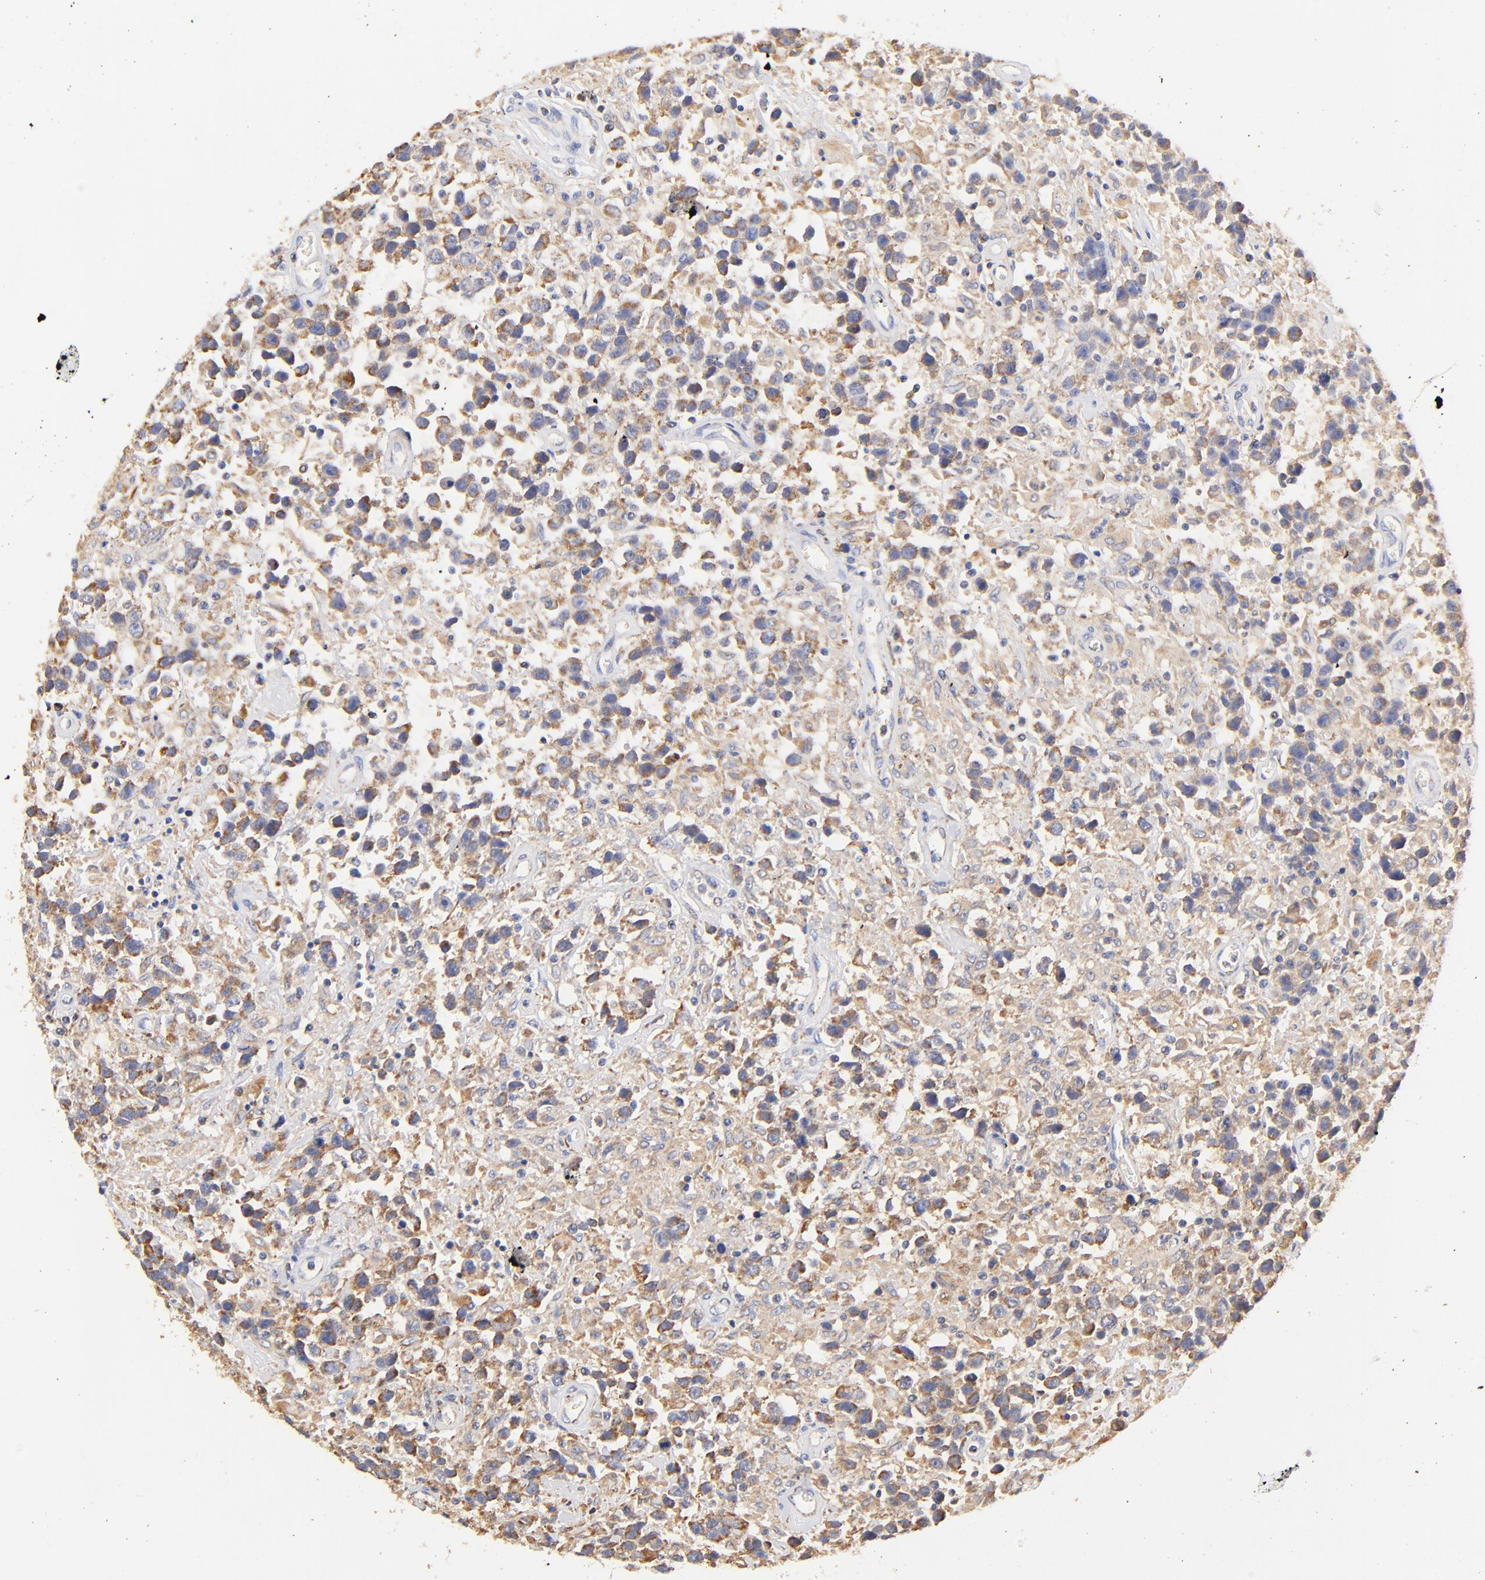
{"staining": {"intensity": "moderate", "quantity": ">75%", "location": "cytoplasmic/membranous"}, "tissue": "testis cancer", "cell_type": "Tumor cells", "image_type": "cancer", "snomed": [{"axis": "morphology", "description": "Seminoma, NOS"}, {"axis": "topography", "description": "Testis"}], "caption": "Immunohistochemistry photomicrograph of neoplastic tissue: human testis seminoma stained using immunohistochemistry (IHC) displays medium levels of moderate protein expression localized specifically in the cytoplasmic/membranous of tumor cells, appearing as a cytoplasmic/membranous brown color.", "gene": "ATP5F1D", "patient": {"sex": "male", "age": 43}}